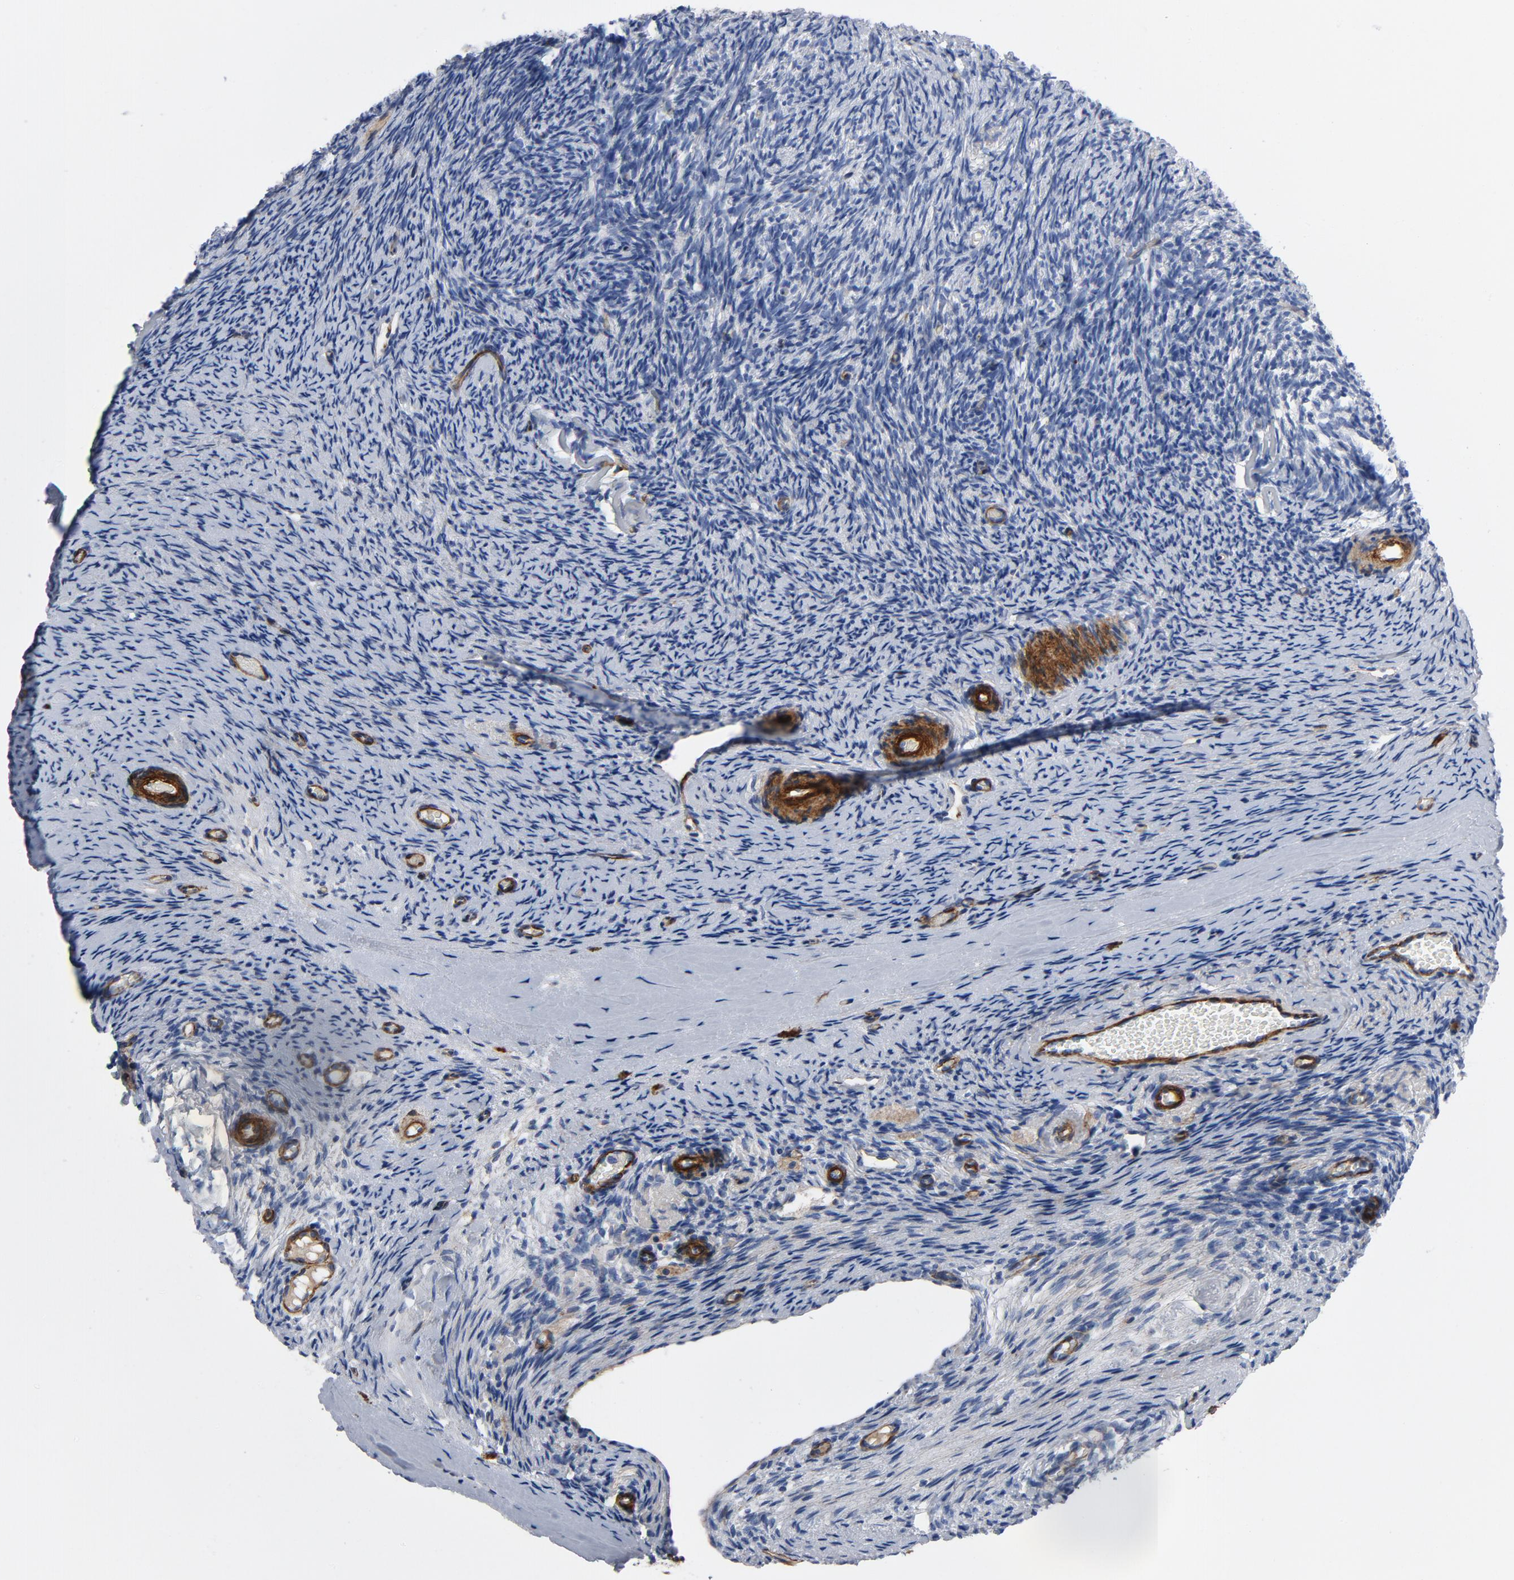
{"staining": {"intensity": "weak", "quantity": ">75%", "location": "cytoplasmic/membranous"}, "tissue": "ovary", "cell_type": "Ovarian stroma cells", "image_type": "normal", "snomed": [{"axis": "morphology", "description": "Normal tissue, NOS"}, {"axis": "topography", "description": "Ovary"}], "caption": "Ovarian stroma cells show low levels of weak cytoplasmic/membranous staining in approximately >75% of cells in unremarkable human ovary. The staining was performed using DAB (3,3'-diaminobenzidine) to visualize the protein expression in brown, while the nuclei were stained in blue with hematoxylin (Magnification: 20x).", "gene": "LAMC1", "patient": {"sex": "female", "age": 60}}